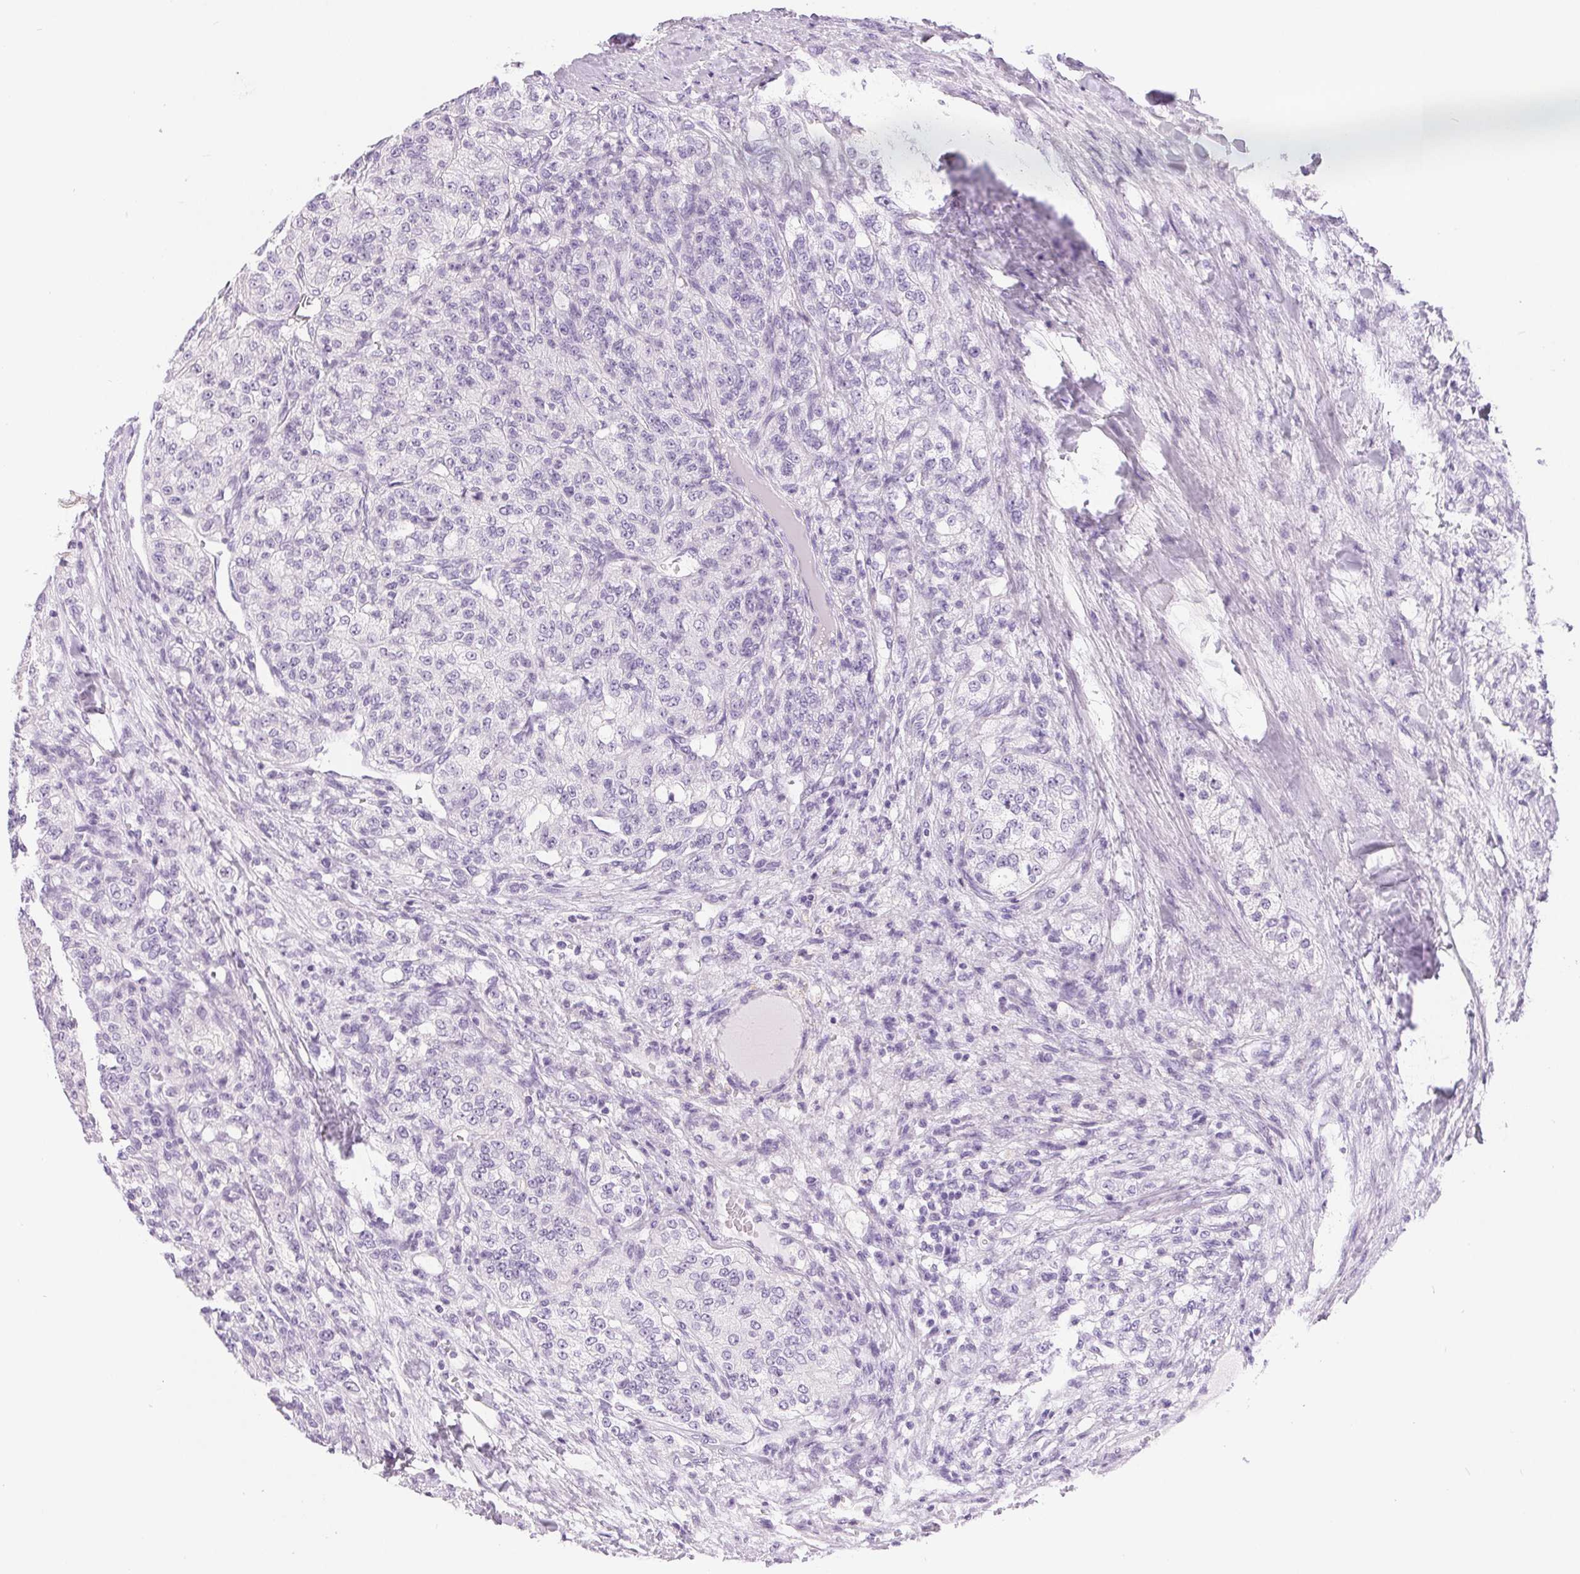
{"staining": {"intensity": "negative", "quantity": "none", "location": "none"}, "tissue": "renal cancer", "cell_type": "Tumor cells", "image_type": "cancer", "snomed": [{"axis": "morphology", "description": "Adenocarcinoma, NOS"}, {"axis": "topography", "description": "Kidney"}], "caption": "Tumor cells are negative for protein expression in human renal adenocarcinoma.", "gene": "XDH", "patient": {"sex": "female", "age": 63}}